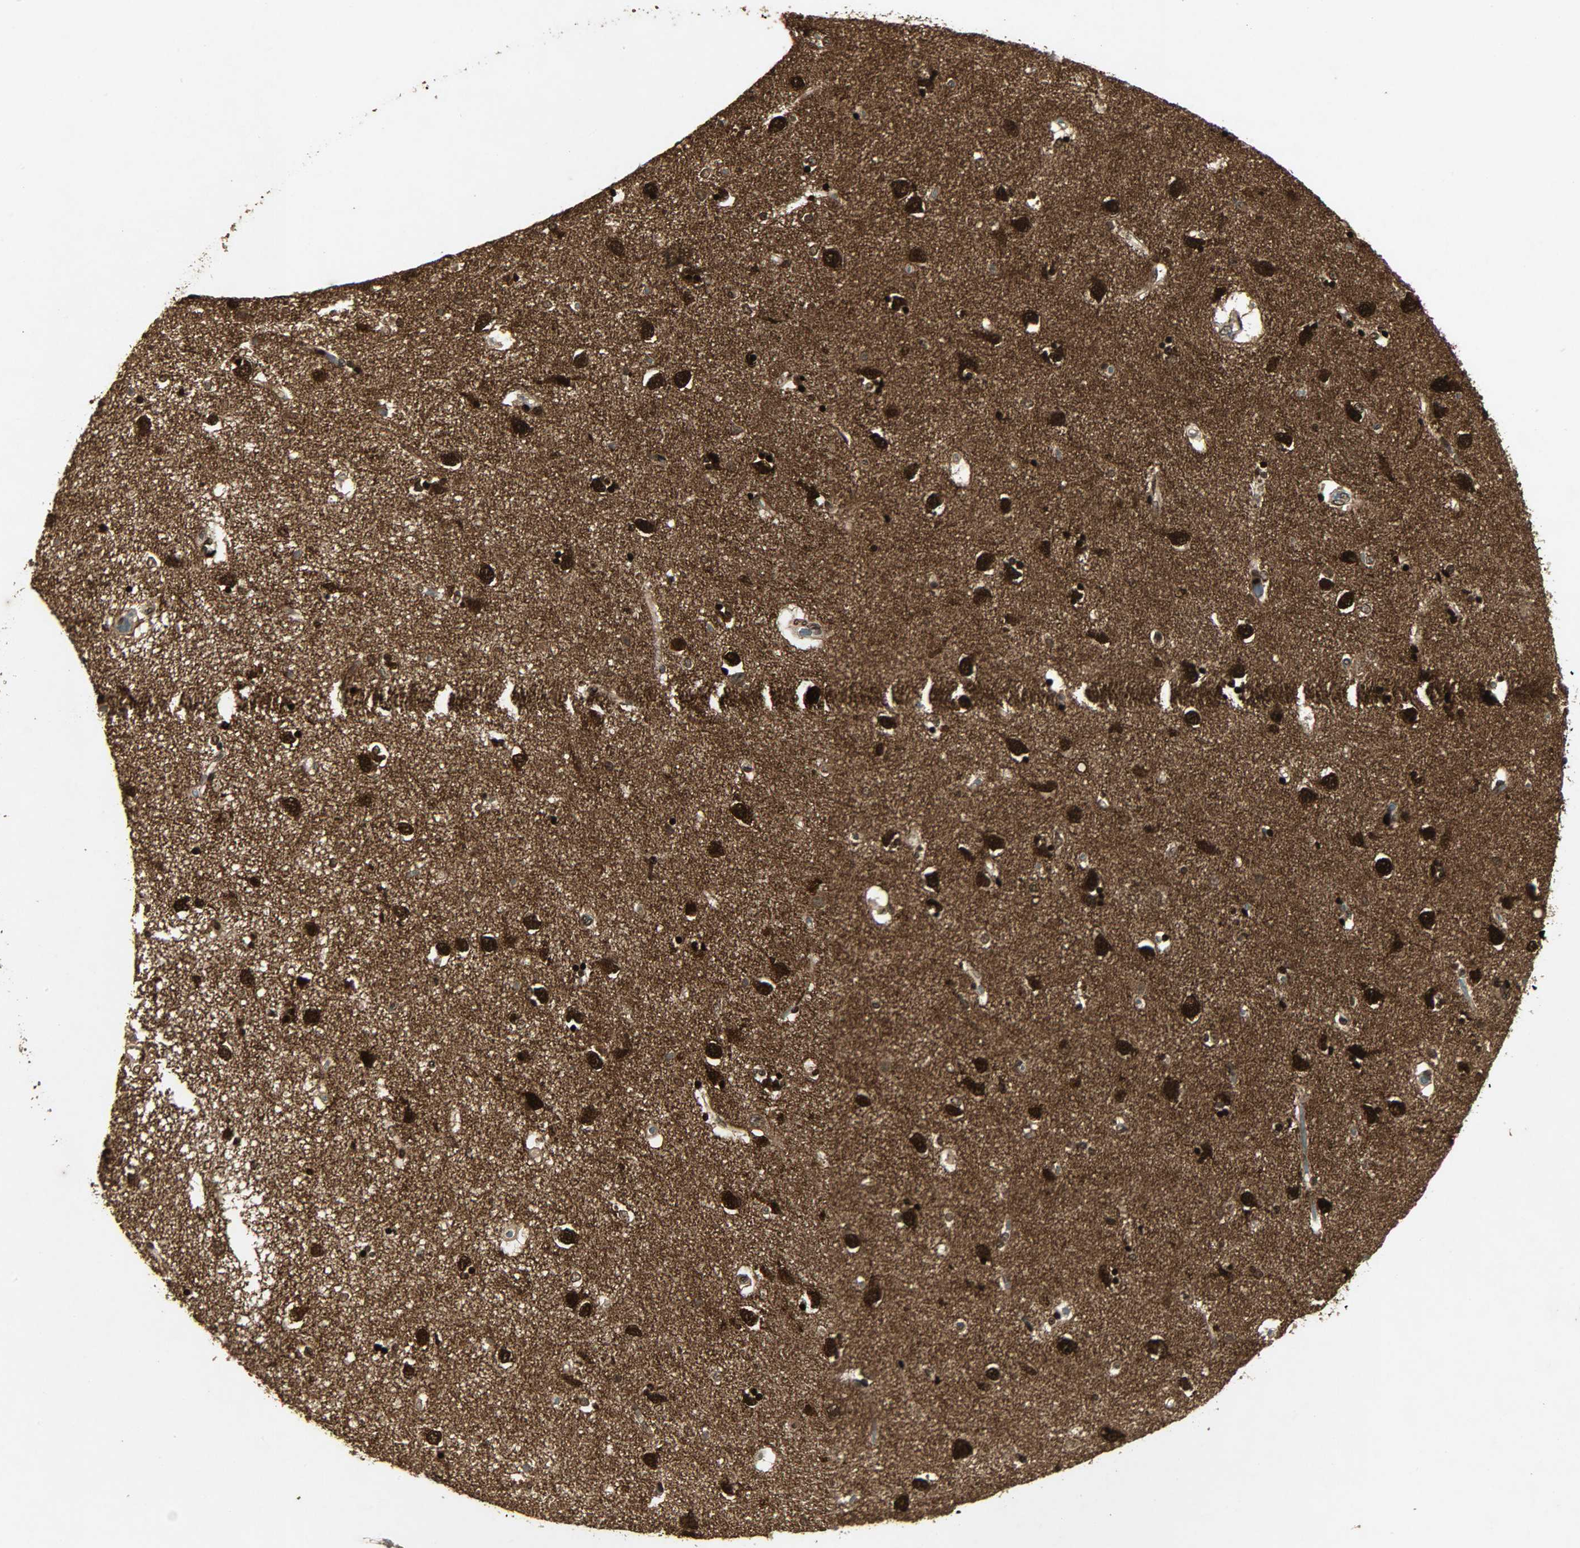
{"staining": {"intensity": "strong", "quantity": ">75%", "location": "cytoplasmic/membranous,nuclear"}, "tissue": "caudate", "cell_type": "Glial cells", "image_type": "normal", "snomed": [{"axis": "morphology", "description": "Normal tissue, NOS"}, {"axis": "topography", "description": "Lateral ventricle wall"}], "caption": "Immunohistochemical staining of unremarkable caudate exhibits high levels of strong cytoplasmic/membranous,nuclear expression in approximately >75% of glial cells.", "gene": "PPP3R1", "patient": {"sex": "female", "age": 54}}